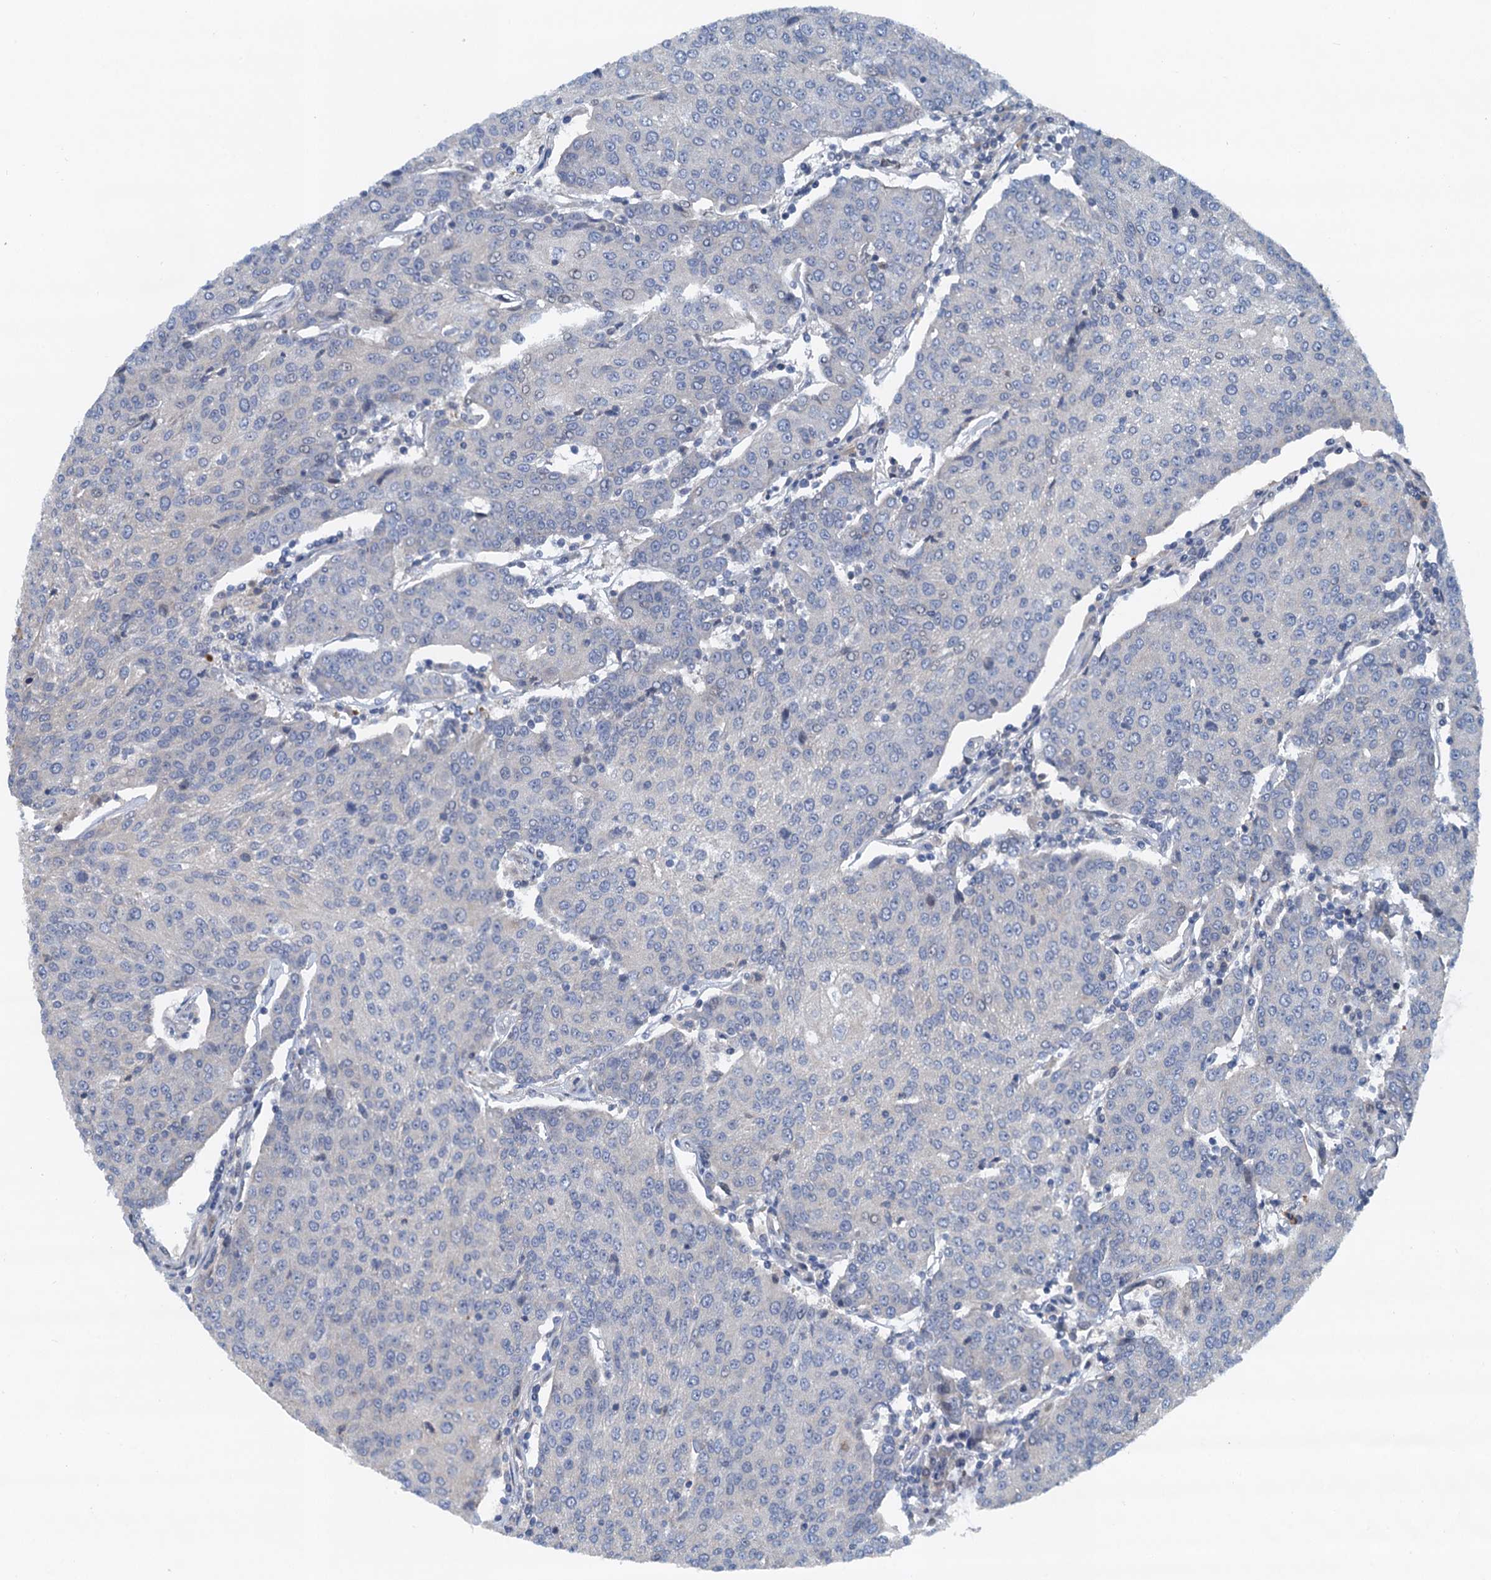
{"staining": {"intensity": "negative", "quantity": "none", "location": "none"}, "tissue": "urothelial cancer", "cell_type": "Tumor cells", "image_type": "cancer", "snomed": [{"axis": "morphology", "description": "Urothelial carcinoma, High grade"}, {"axis": "topography", "description": "Urinary bladder"}], "caption": "Immunohistochemical staining of human urothelial cancer displays no significant expression in tumor cells.", "gene": "NBEA", "patient": {"sex": "female", "age": 85}}